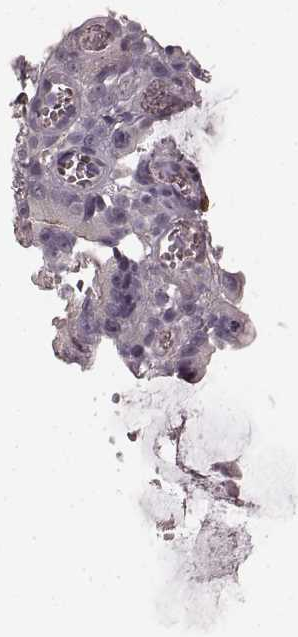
{"staining": {"intensity": "negative", "quantity": "none", "location": "none"}, "tissue": "colorectal cancer", "cell_type": "Tumor cells", "image_type": "cancer", "snomed": [{"axis": "morphology", "description": "Adenocarcinoma, NOS"}, {"axis": "topography", "description": "Colon"}], "caption": "Immunohistochemistry of human colorectal cancer displays no expression in tumor cells.", "gene": "PRKCE", "patient": {"sex": "female", "age": 86}}